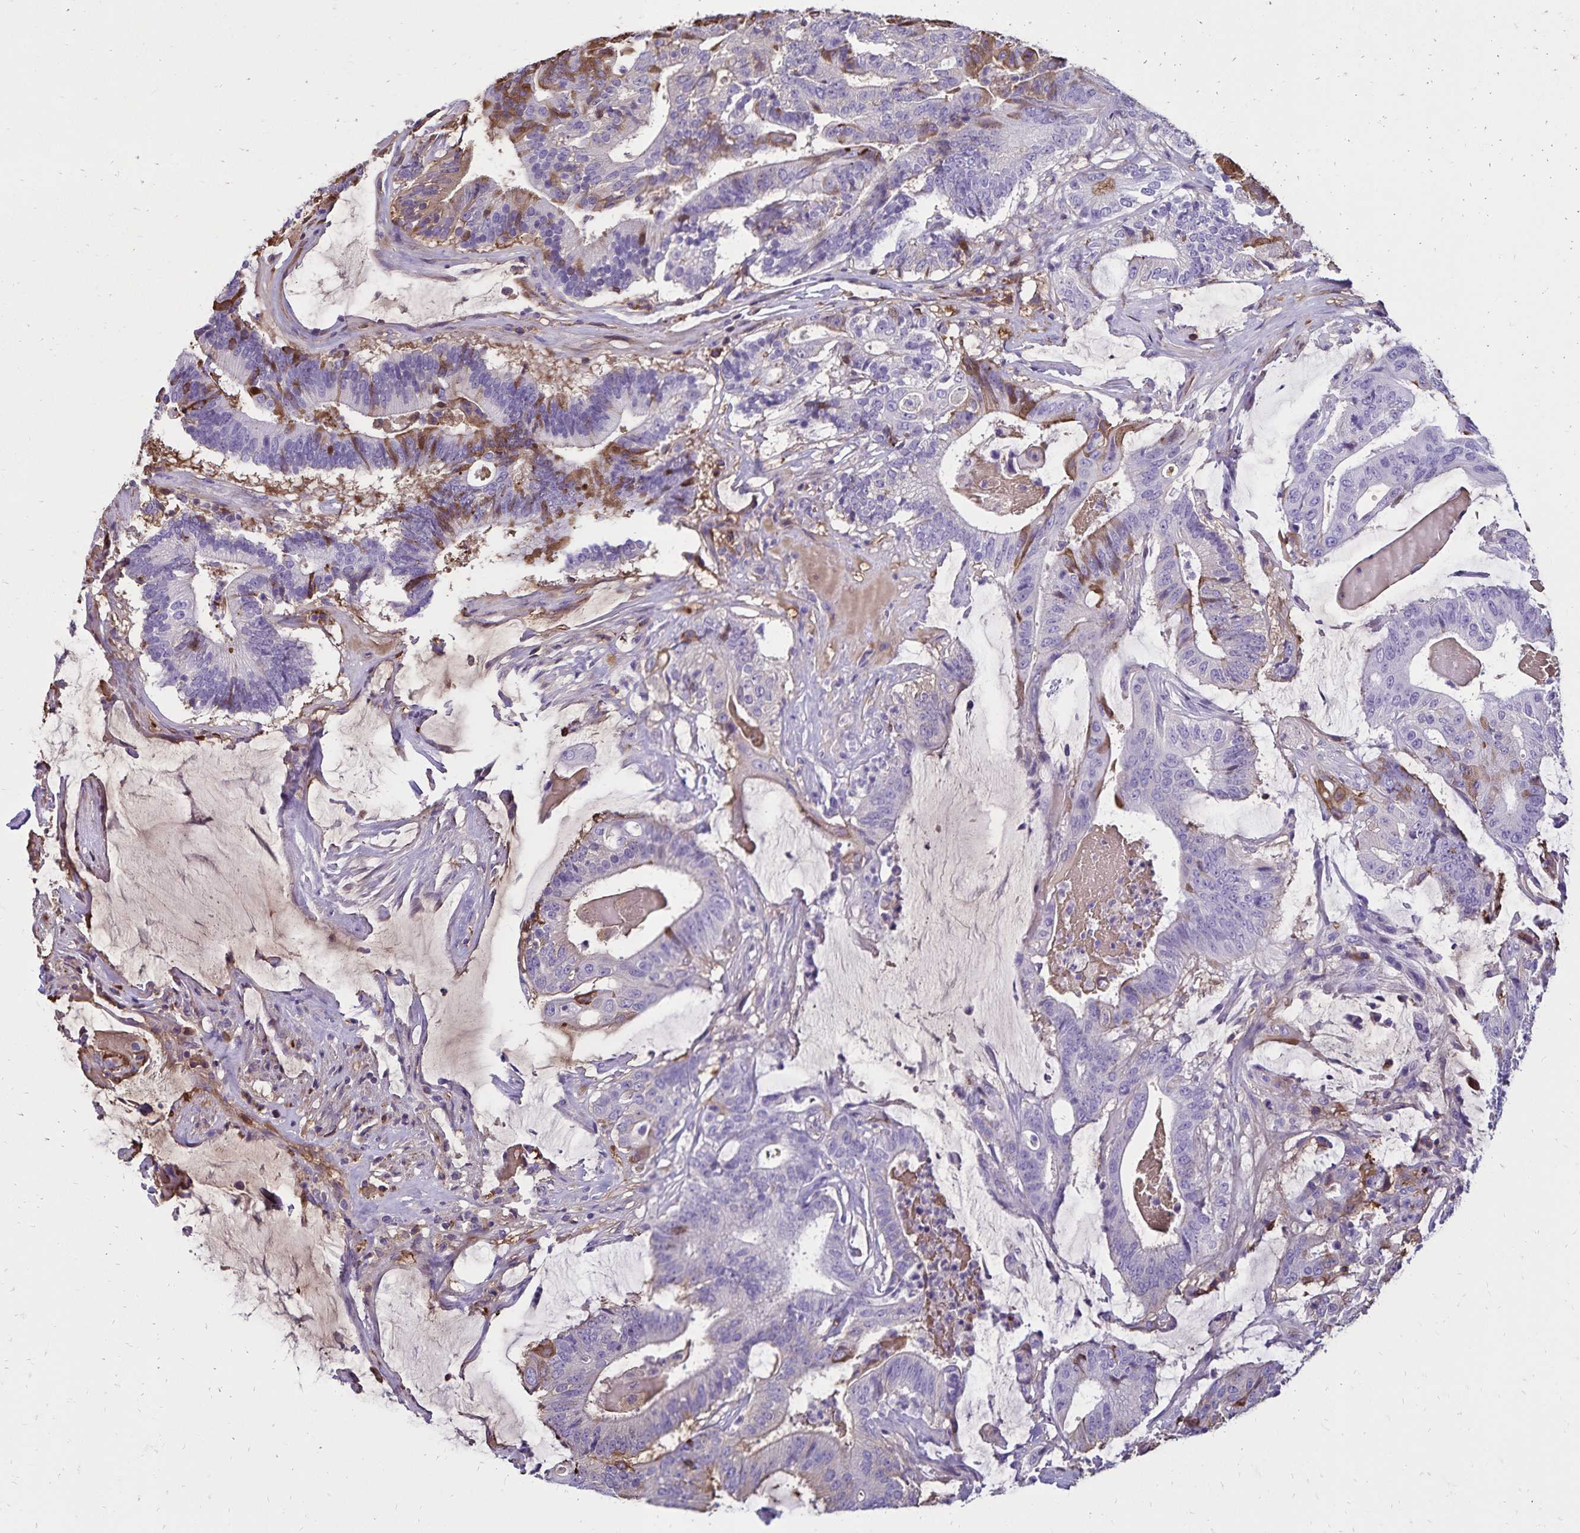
{"staining": {"intensity": "weak", "quantity": "<25%", "location": "cytoplasmic/membranous"}, "tissue": "colorectal cancer", "cell_type": "Tumor cells", "image_type": "cancer", "snomed": [{"axis": "morphology", "description": "Adenocarcinoma, NOS"}, {"axis": "topography", "description": "Colon"}], "caption": "Tumor cells are negative for brown protein staining in colorectal cancer.", "gene": "CD27", "patient": {"sex": "female", "age": 43}}